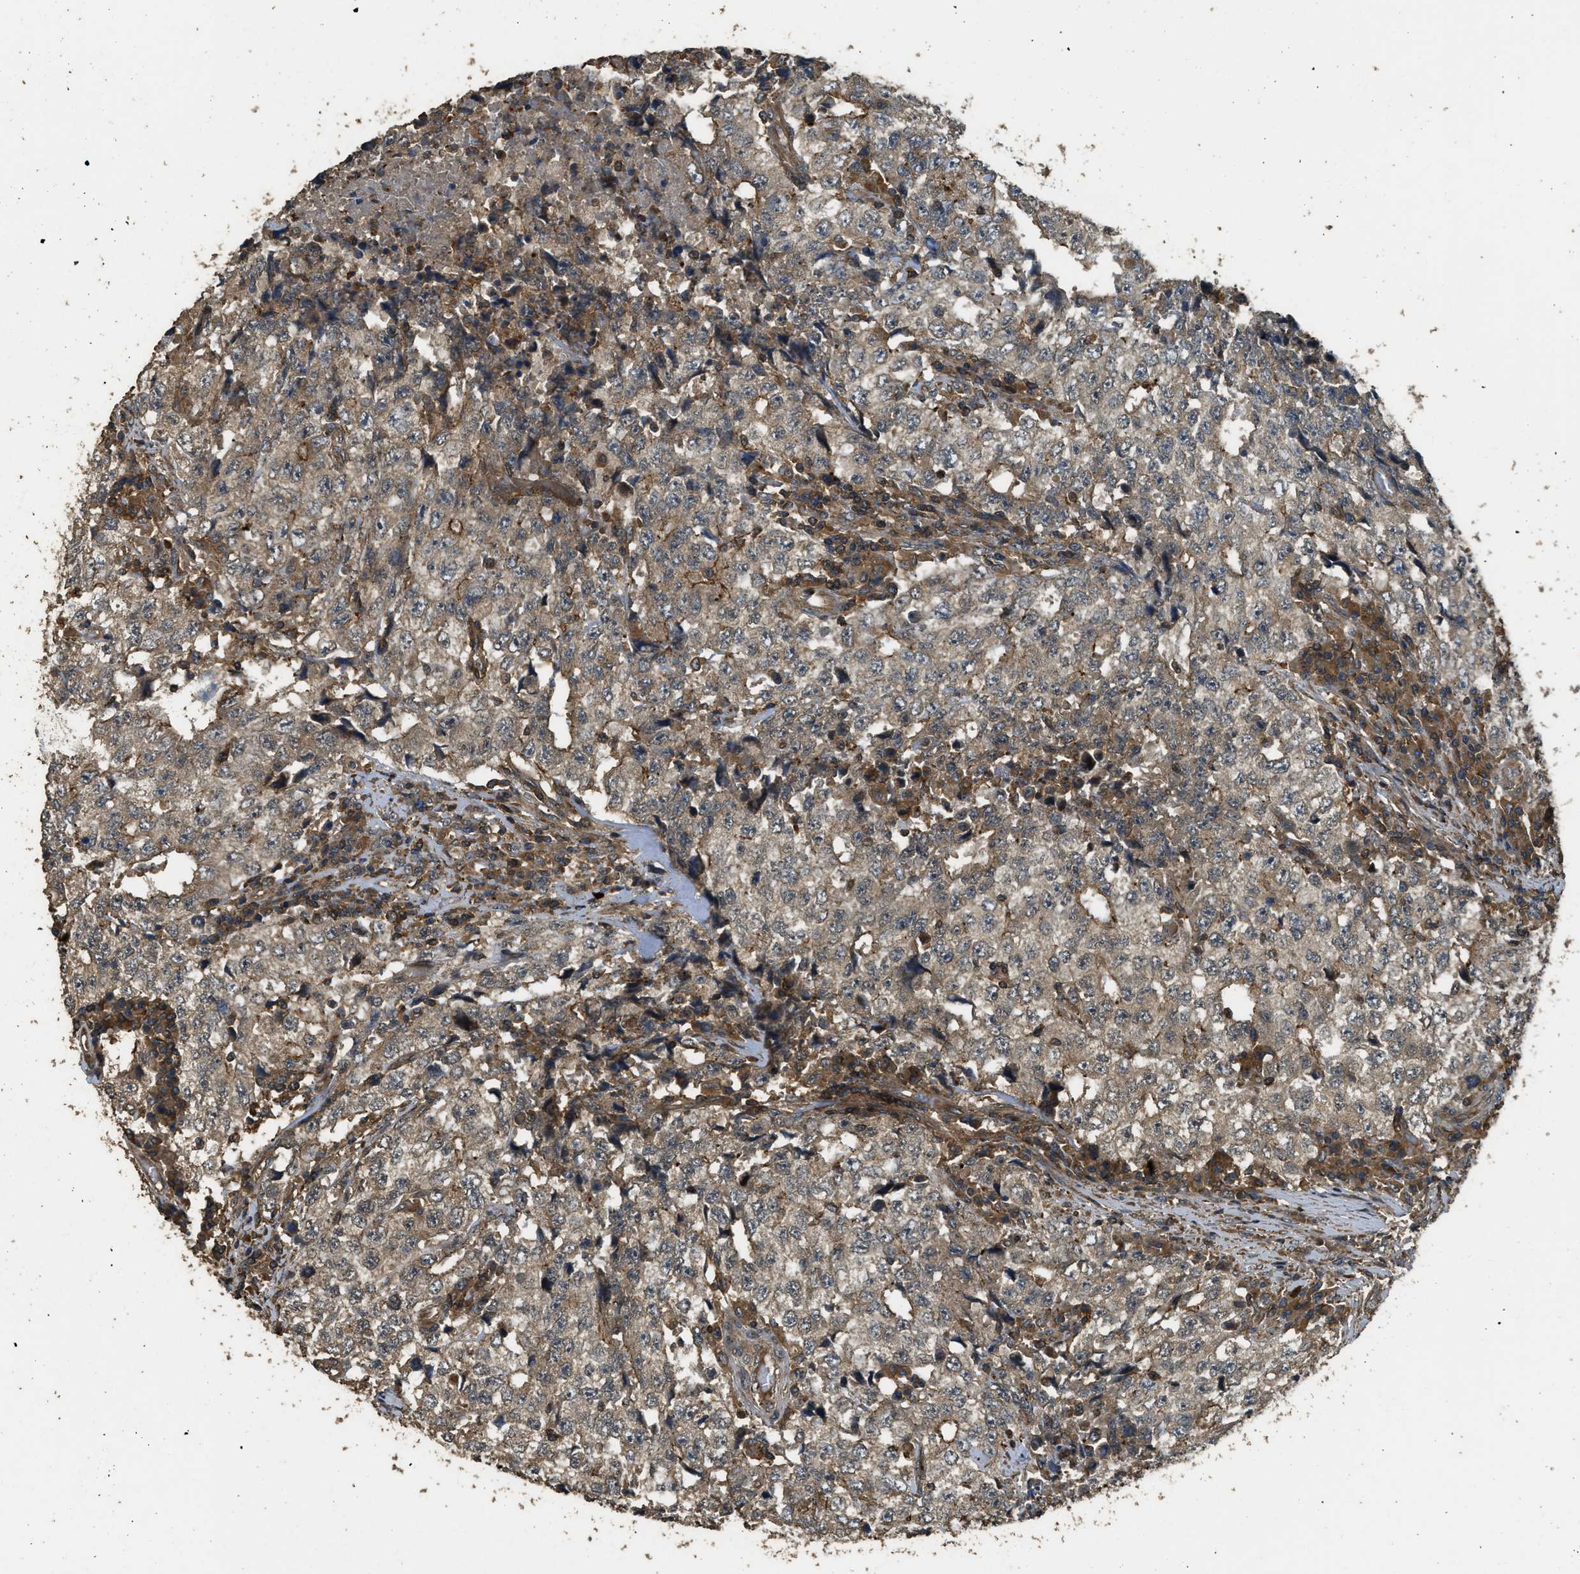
{"staining": {"intensity": "moderate", "quantity": ">75%", "location": "cytoplasmic/membranous,nuclear"}, "tissue": "testis cancer", "cell_type": "Tumor cells", "image_type": "cancer", "snomed": [{"axis": "morphology", "description": "Necrosis, NOS"}, {"axis": "morphology", "description": "Carcinoma, Embryonal, NOS"}, {"axis": "topography", "description": "Testis"}], "caption": "Moderate cytoplasmic/membranous and nuclear staining is identified in about >75% of tumor cells in testis cancer.", "gene": "PPP6R3", "patient": {"sex": "male", "age": 19}}